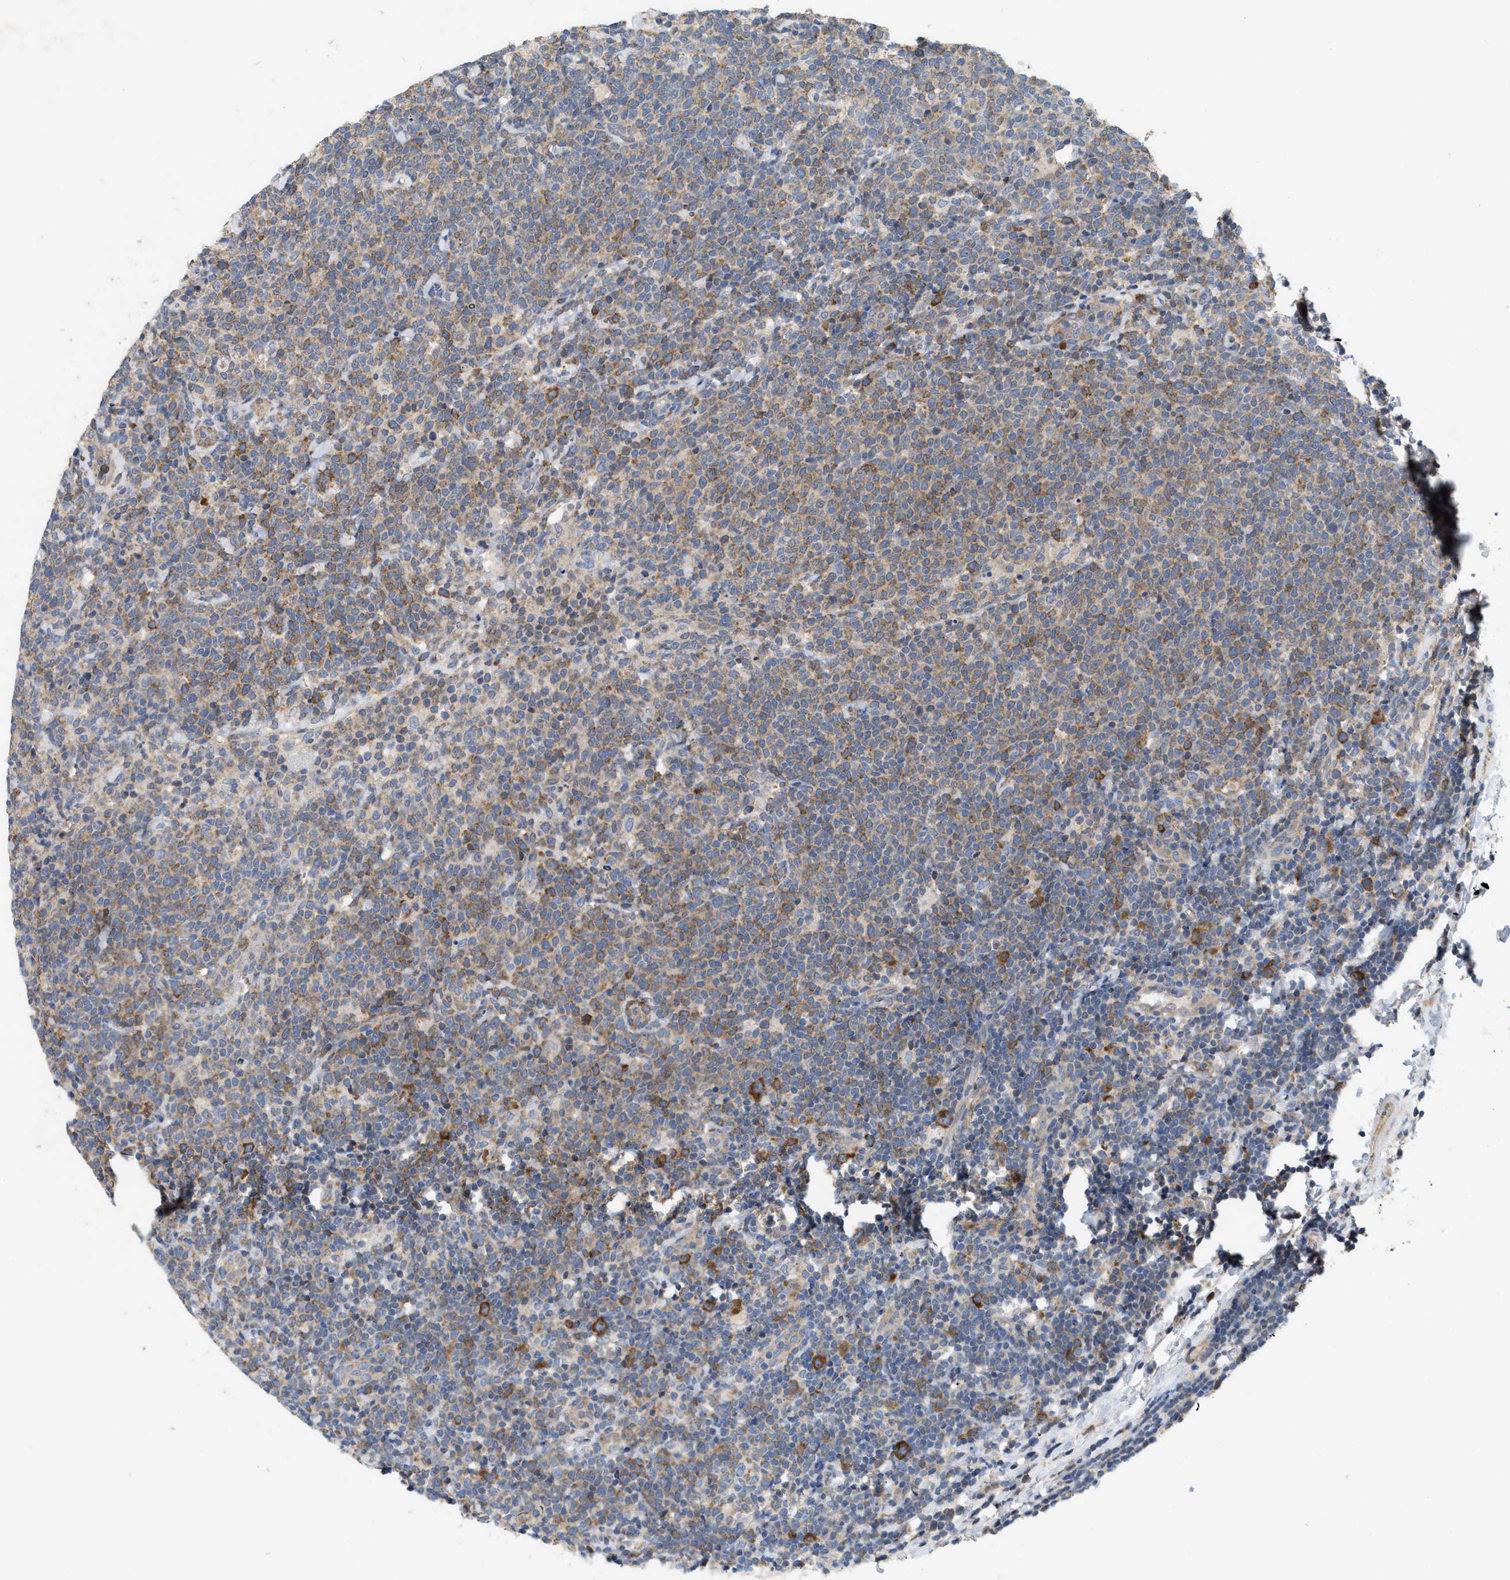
{"staining": {"intensity": "moderate", "quantity": ">75%", "location": "cytoplasmic/membranous"}, "tissue": "lymphoma", "cell_type": "Tumor cells", "image_type": "cancer", "snomed": [{"axis": "morphology", "description": "Malignant lymphoma, non-Hodgkin's type, High grade"}, {"axis": "topography", "description": "Lymph node"}], "caption": "A photomicrograph showing moderate cytoplasmic/membranous expression in approximately >75% of tumor cells in lymphoma, as visualized by brown immunohistochemical staining.", "gene": "UBAP2", "patient": {"sex": "male", "age": 61}}